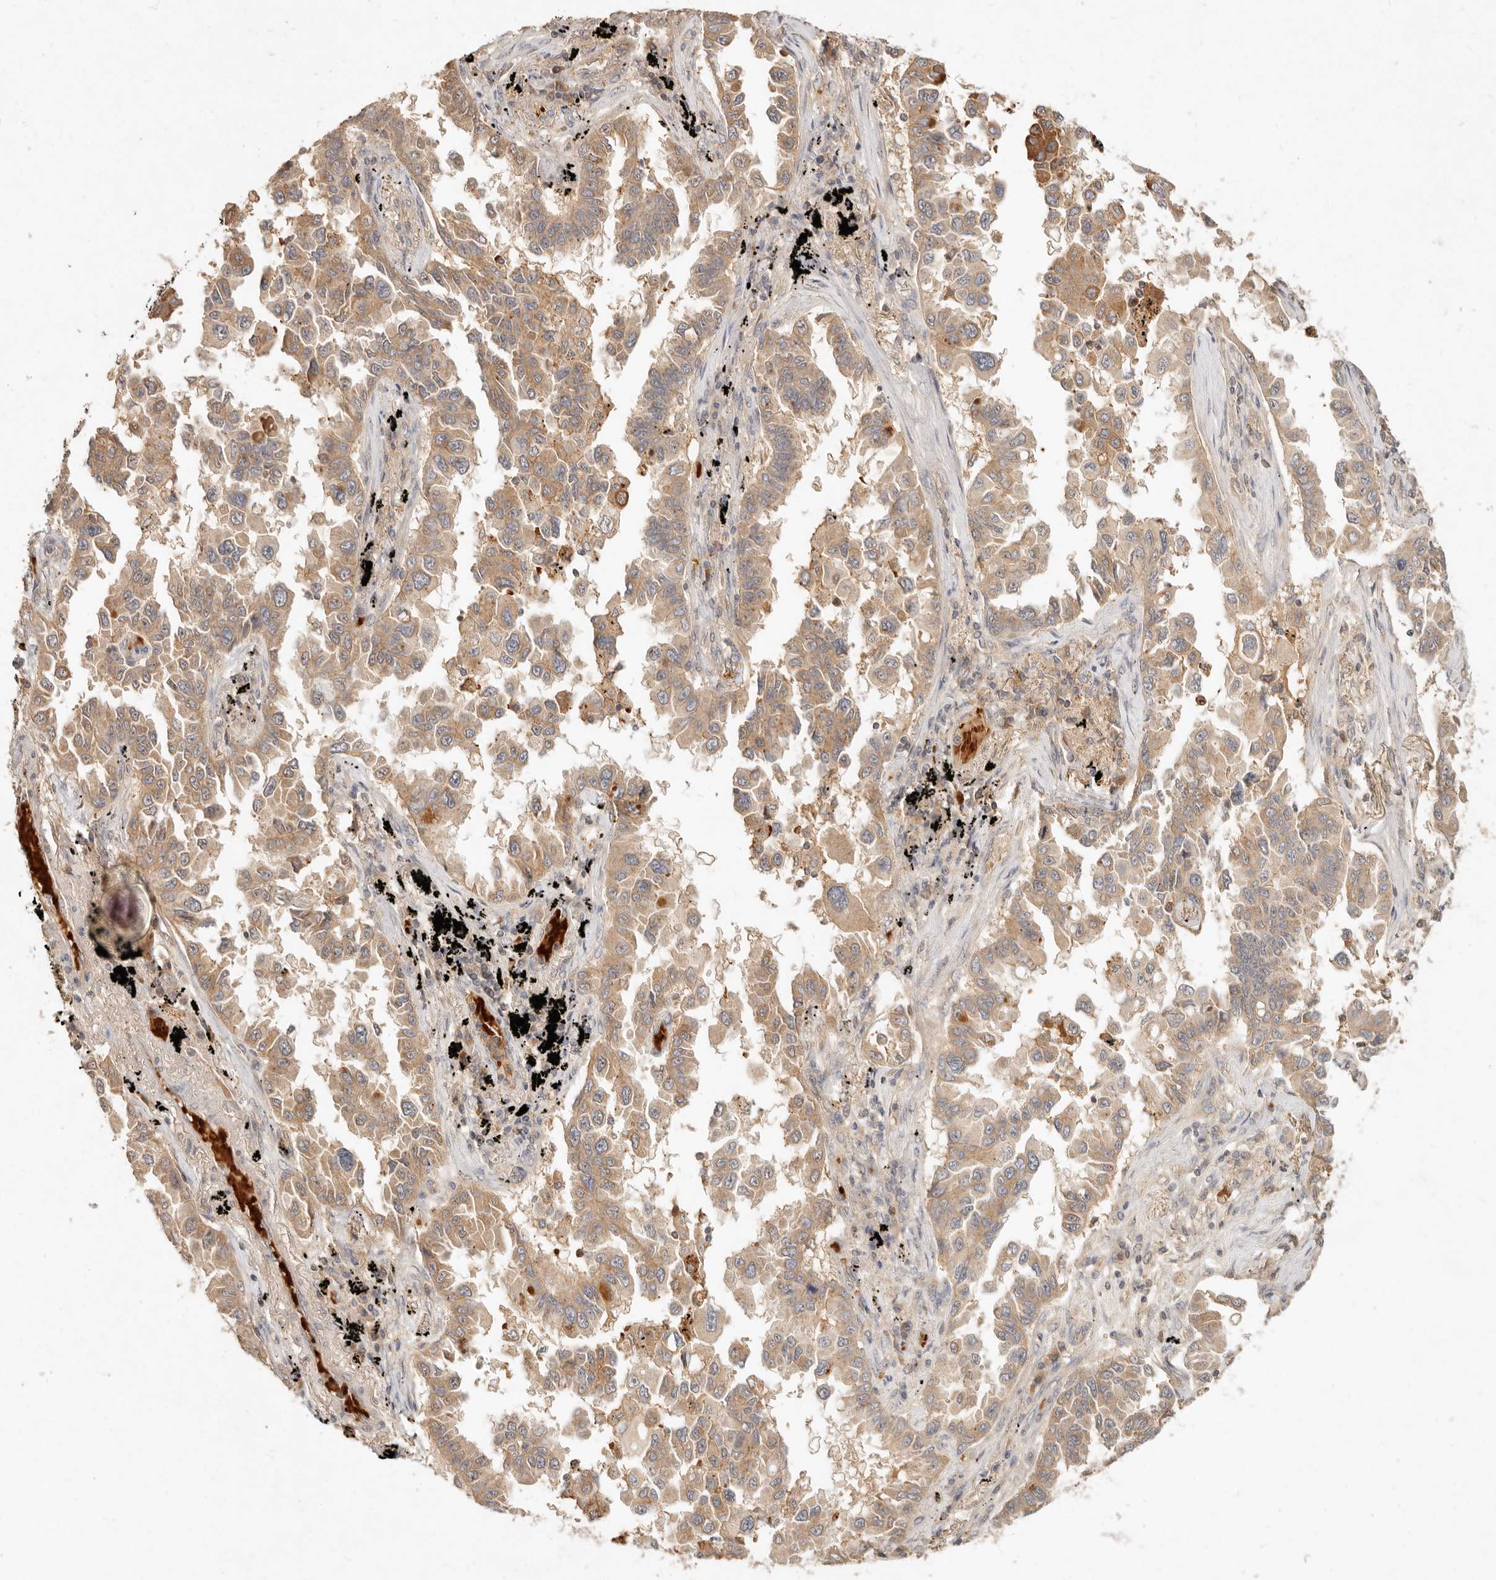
{"staining": {"intensity": "moderate", "quantity": ">75%", "location": "cytoplasmic/membranous"}, "tissue": "lung cancer", "cell_type": "Tumor cells", "image_type": "cancer", "snomed": [{"axis": "morphology", "description": "Adenocarcinoma, NOS"}, {"axis": "topography", "description": "Lung"}], "caption": "Brown immunohistochemical staining in human lung adenocarcinoma displays moderate cytoplasmic/membranous staining in approximately >75% of tumor cells.", "gene": "FREM2", "patient": {"sex": "female", "age": 67}}